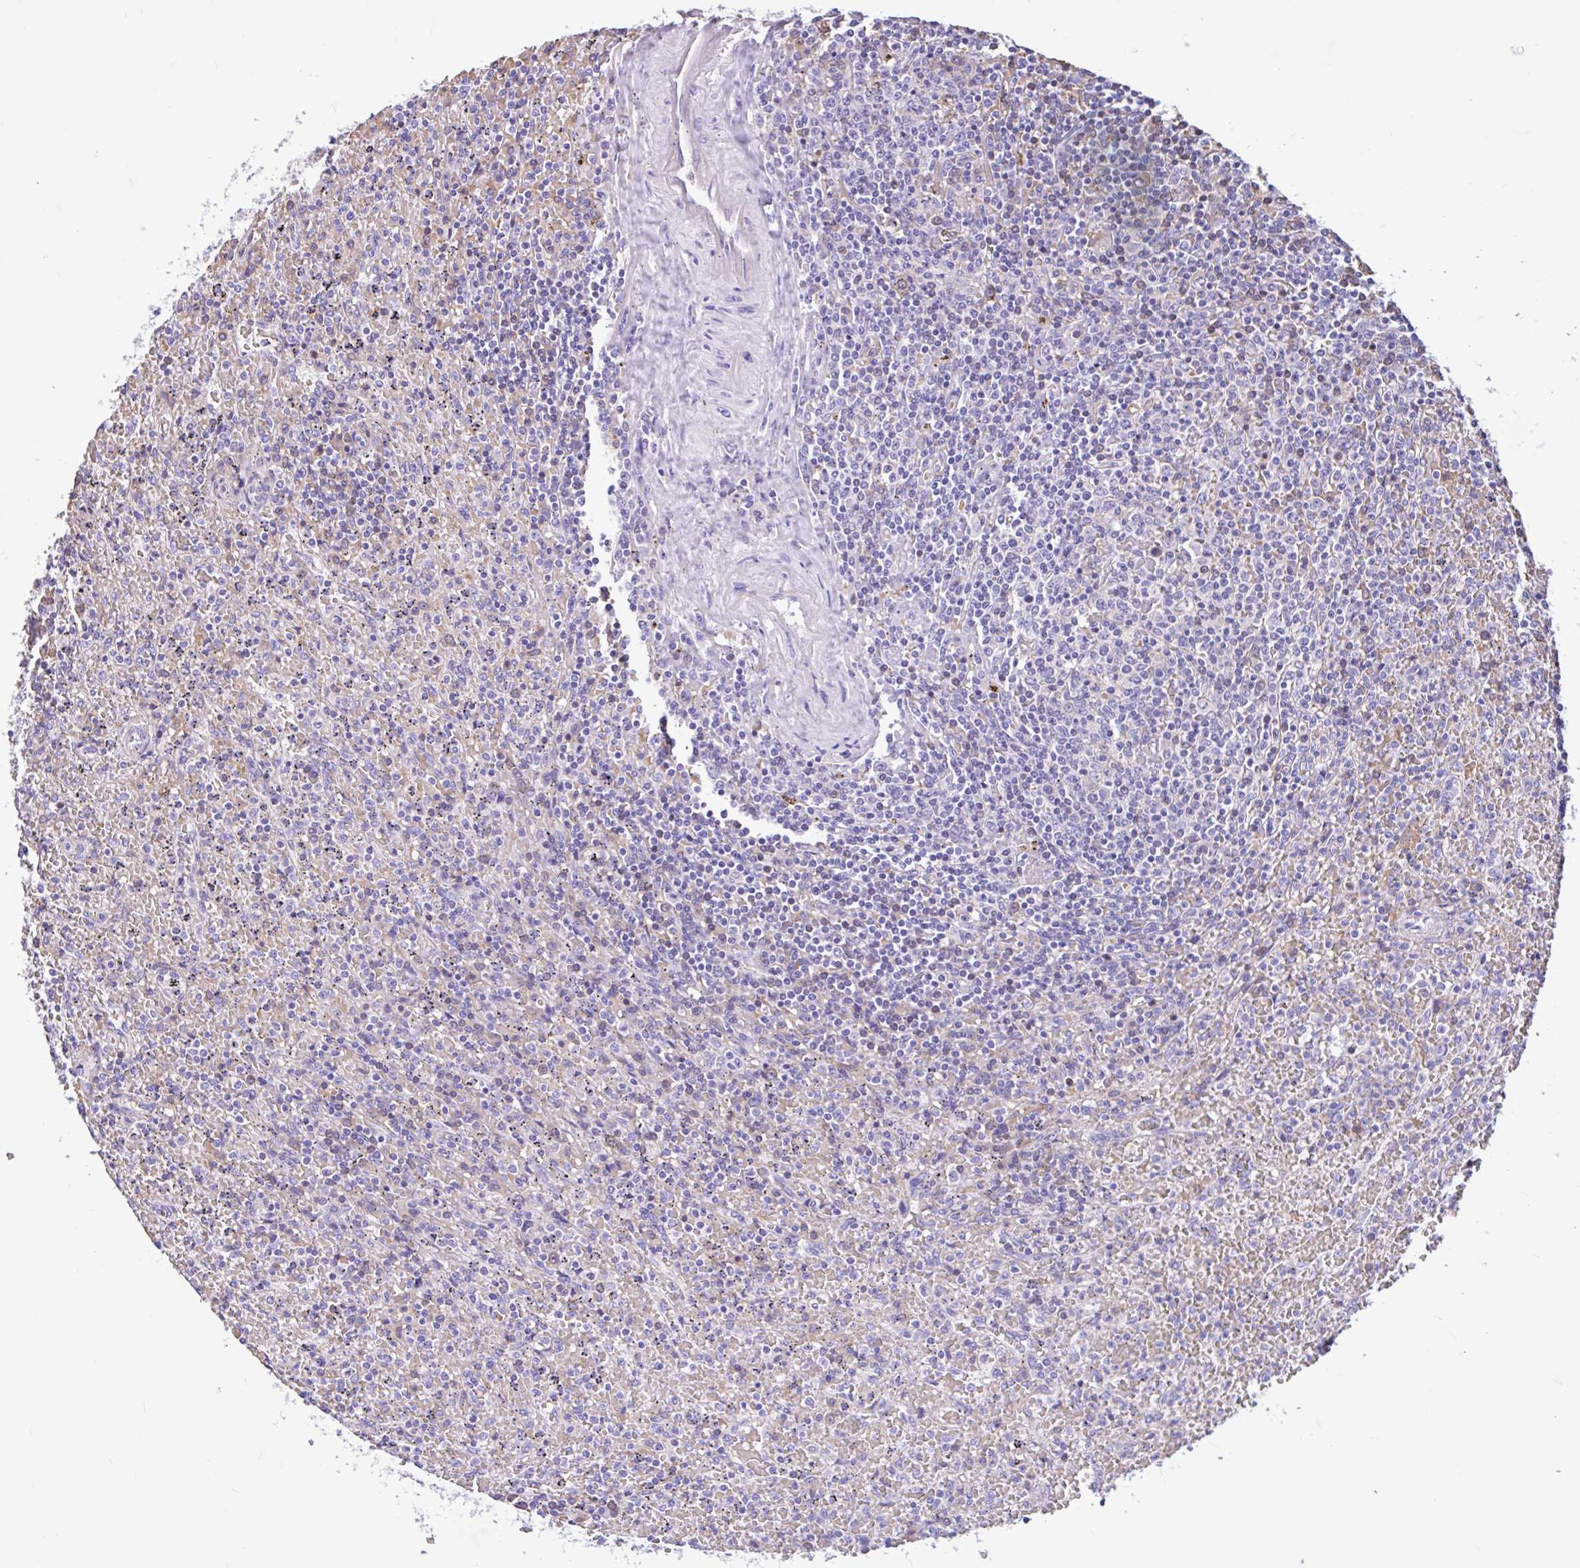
{"staining": {"intensity": "negative", "quantity": "none", "location": "none"}, "tissue": "lymphoma", "cell_type": "Tumor cells", "image_type": "cancer", "snomed": [{"axis": "morphology", "description": "Malignant lymphoma, non-Hodgkin's type, Low grade"}, {"axis": "topography", "description": "Spleen"}], "caption": "A high-resolution histopathology image shows immunohistochemistry (IHC) staining of lymphoma, which exhibits no significant positivity in tumor cells.", "gene": "TMEM79", "patient": {"sex": "female", "age": 64}}